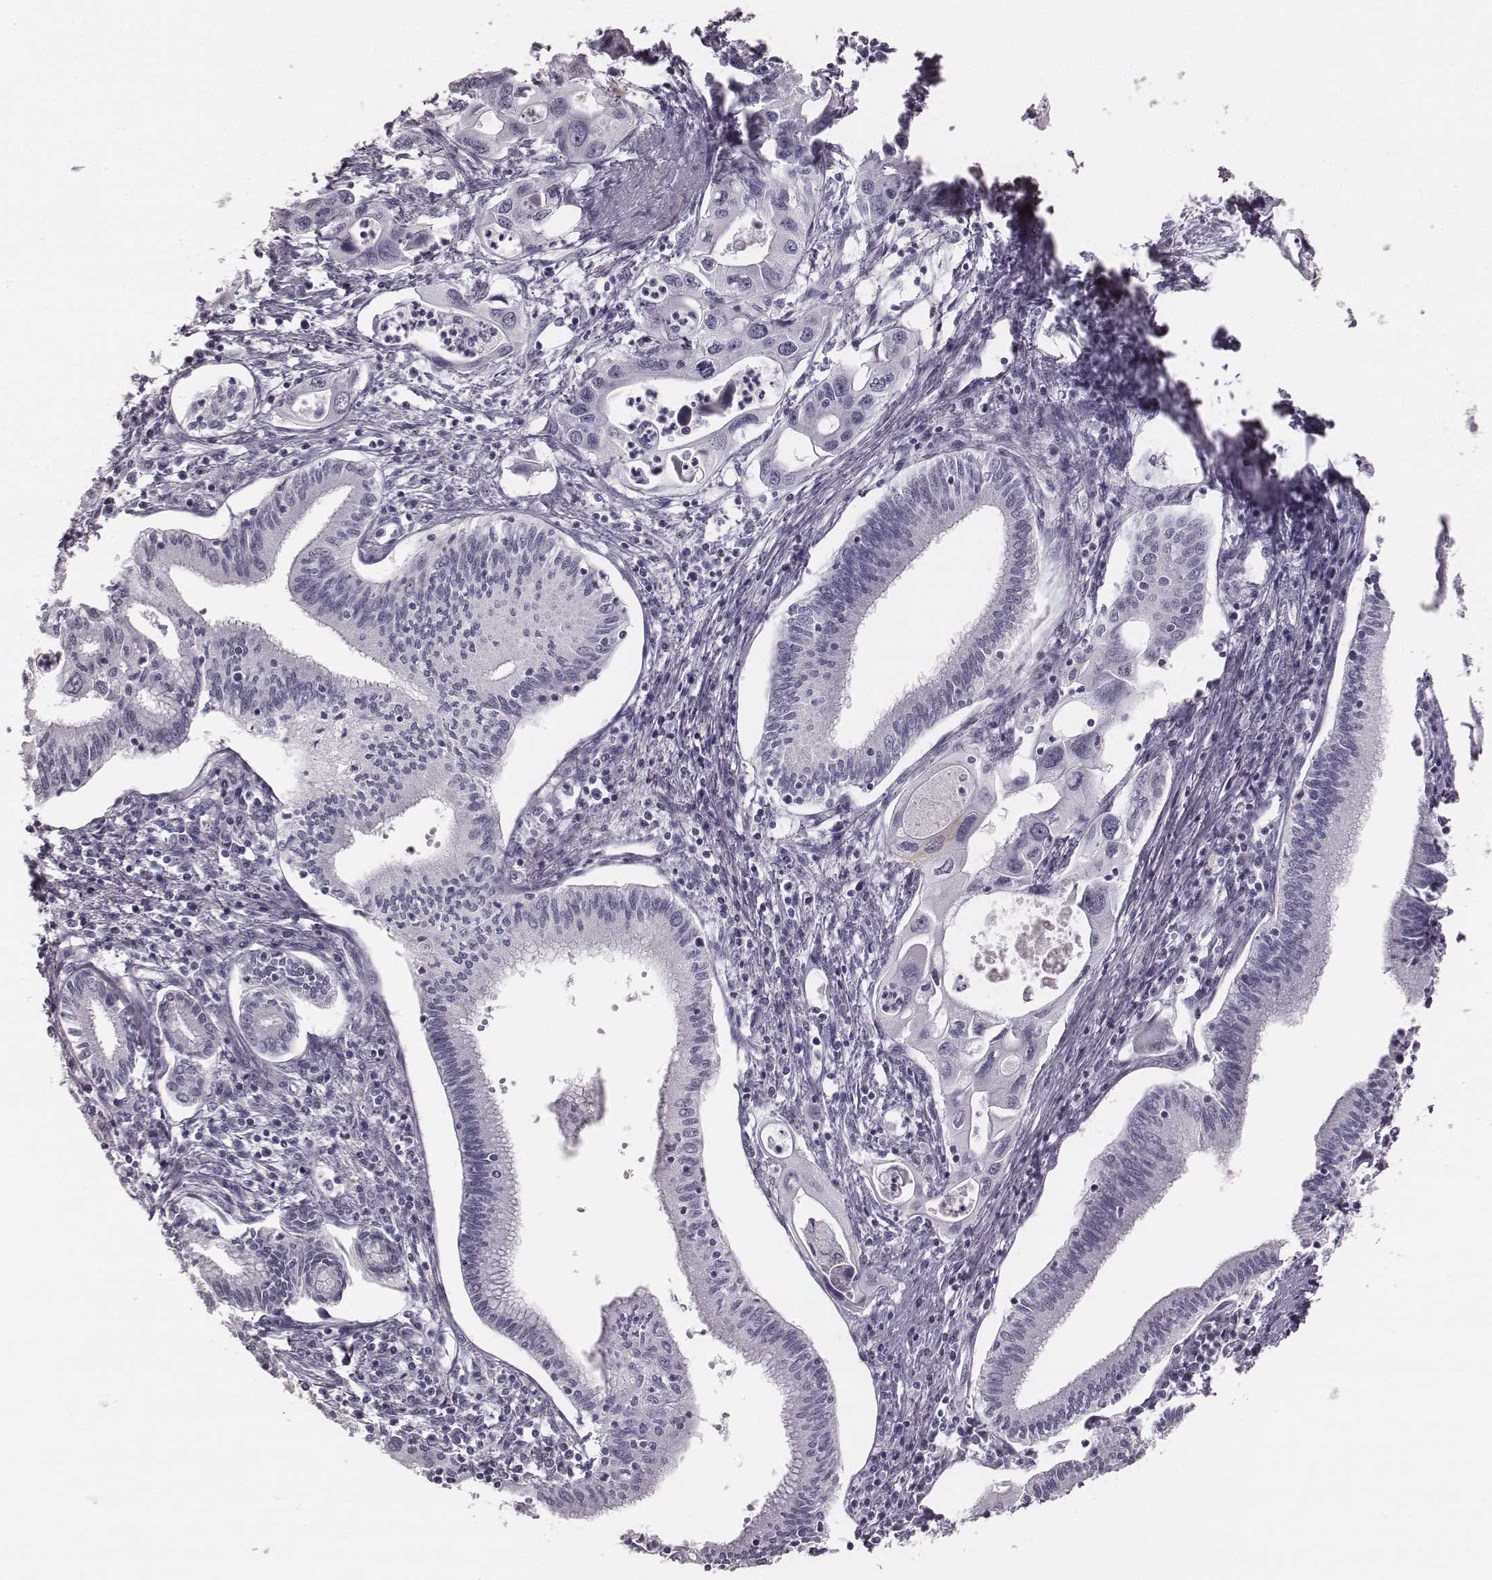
{"staining": {"intensity": "negative", "quantity": "none", "location": "none"}, "tissue": "pancreatic cancer", "cell_type": "Tumor cells", "image_type": "cancer", "snomed": [{"axis": "morphology", "description": "Adenocarcinoma, NOS"}, {"axis": "topography", "description": "Pancreas"}], "caption": "Adenocarcinoma (pancreatic) was stained to show a protein in brown. There is no significant expression in tumor cells.", "gene": "C6orf58", "patient": {"sex": "male", "age": 60}}